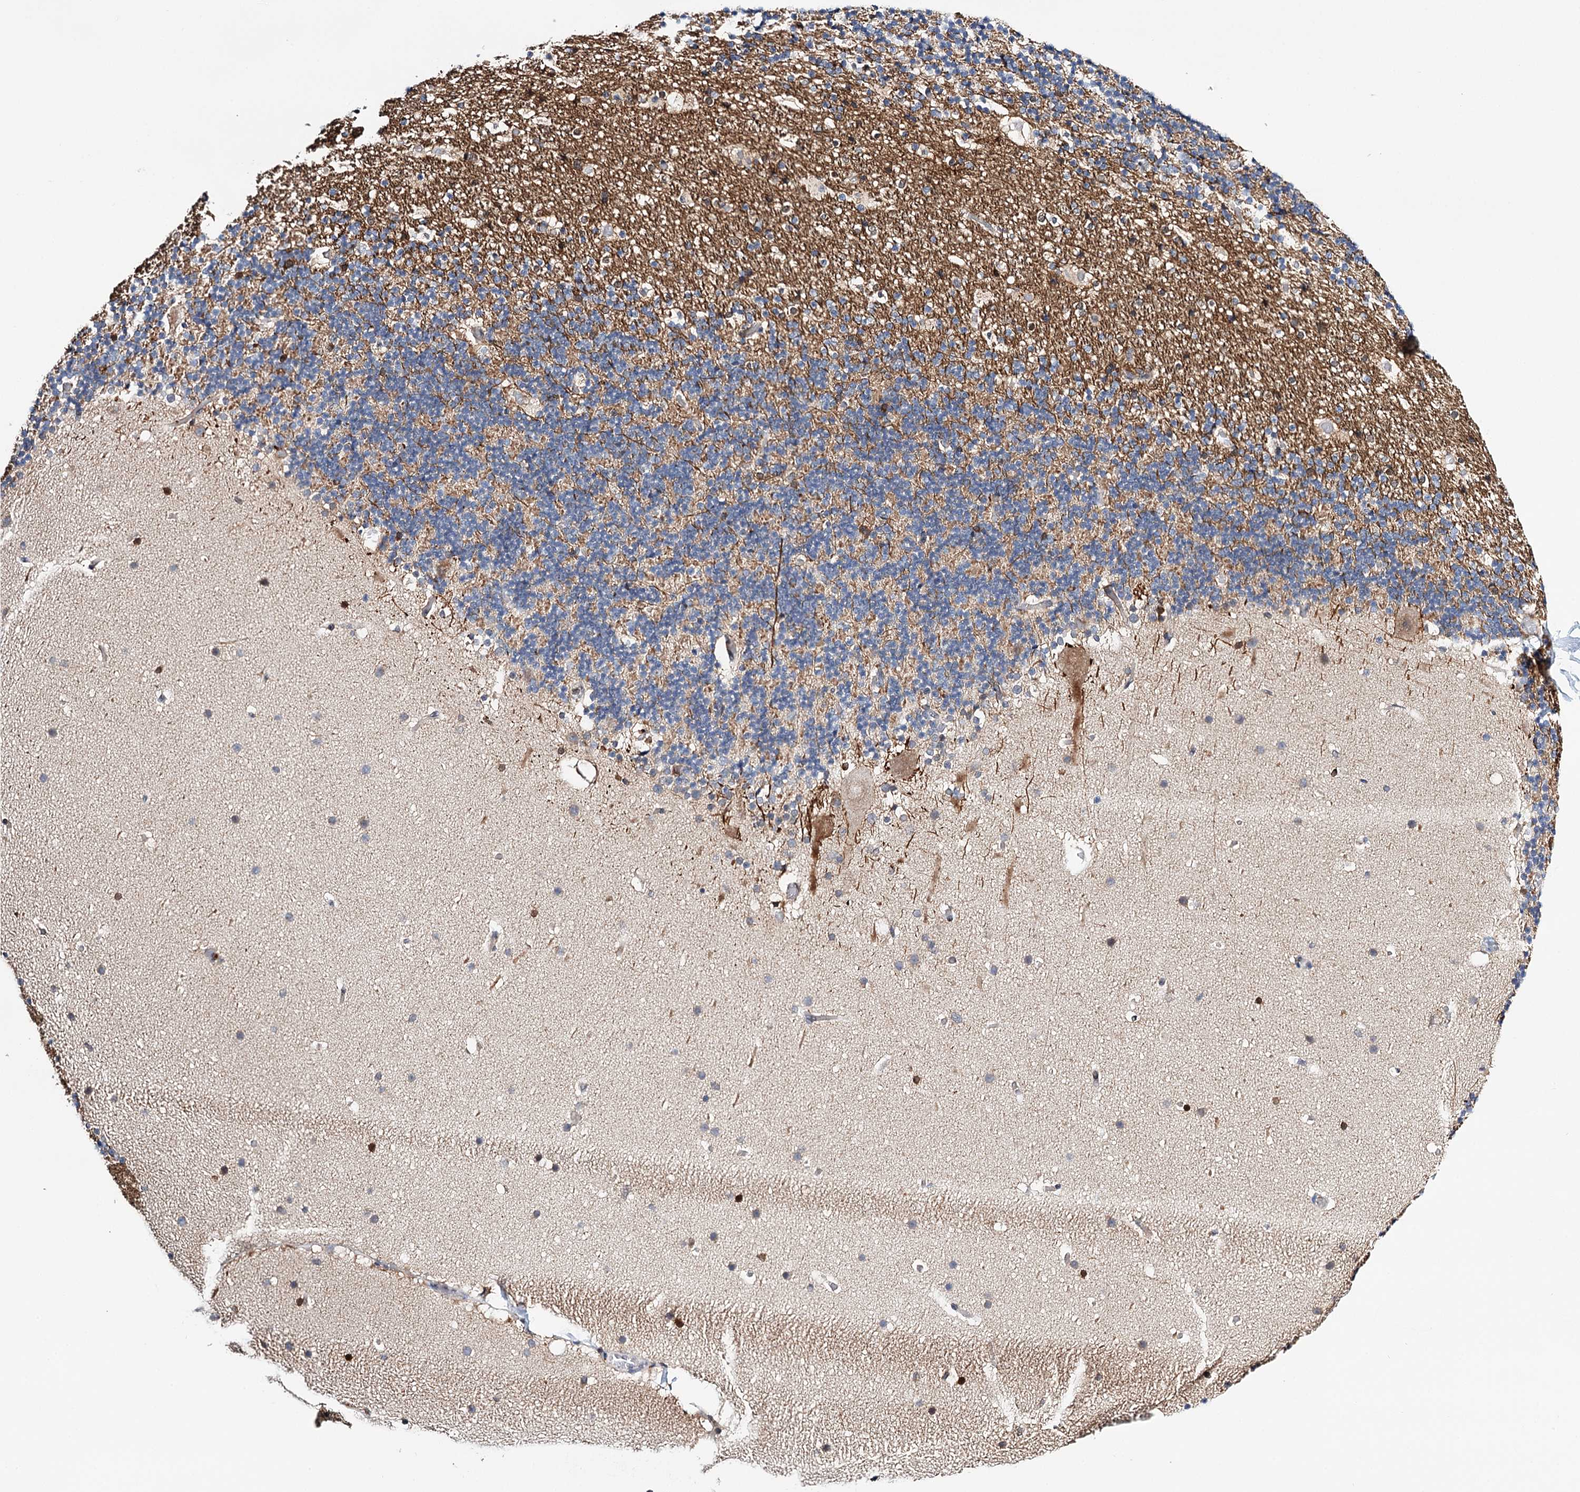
{"staining": {"intensity": "moderate", "quantity": "25%-75%", "location": "cytoplasmic/membranous"}, "tissue": "cerebellum", "cell_type": "Cells in granular layer", "image_type": "normal", "snomed": [{"axis": "morphology", "description": "Normal tissue, NOS"}, {"axis": "topography", "description": "Cerebellum"}], "caption": "Cerebellum stained with DAB (3,3'-diaminobenzidine) immunohistochemistry (IHC) reveals medium levels of moderate cytoplasmic/membranous staining in about 25%-75% of cells in granular layer. (IHC, brightfield microscopy, high magnification).", "gene": "CFAP46", "patient": {"sex": "male", "age": 57}}